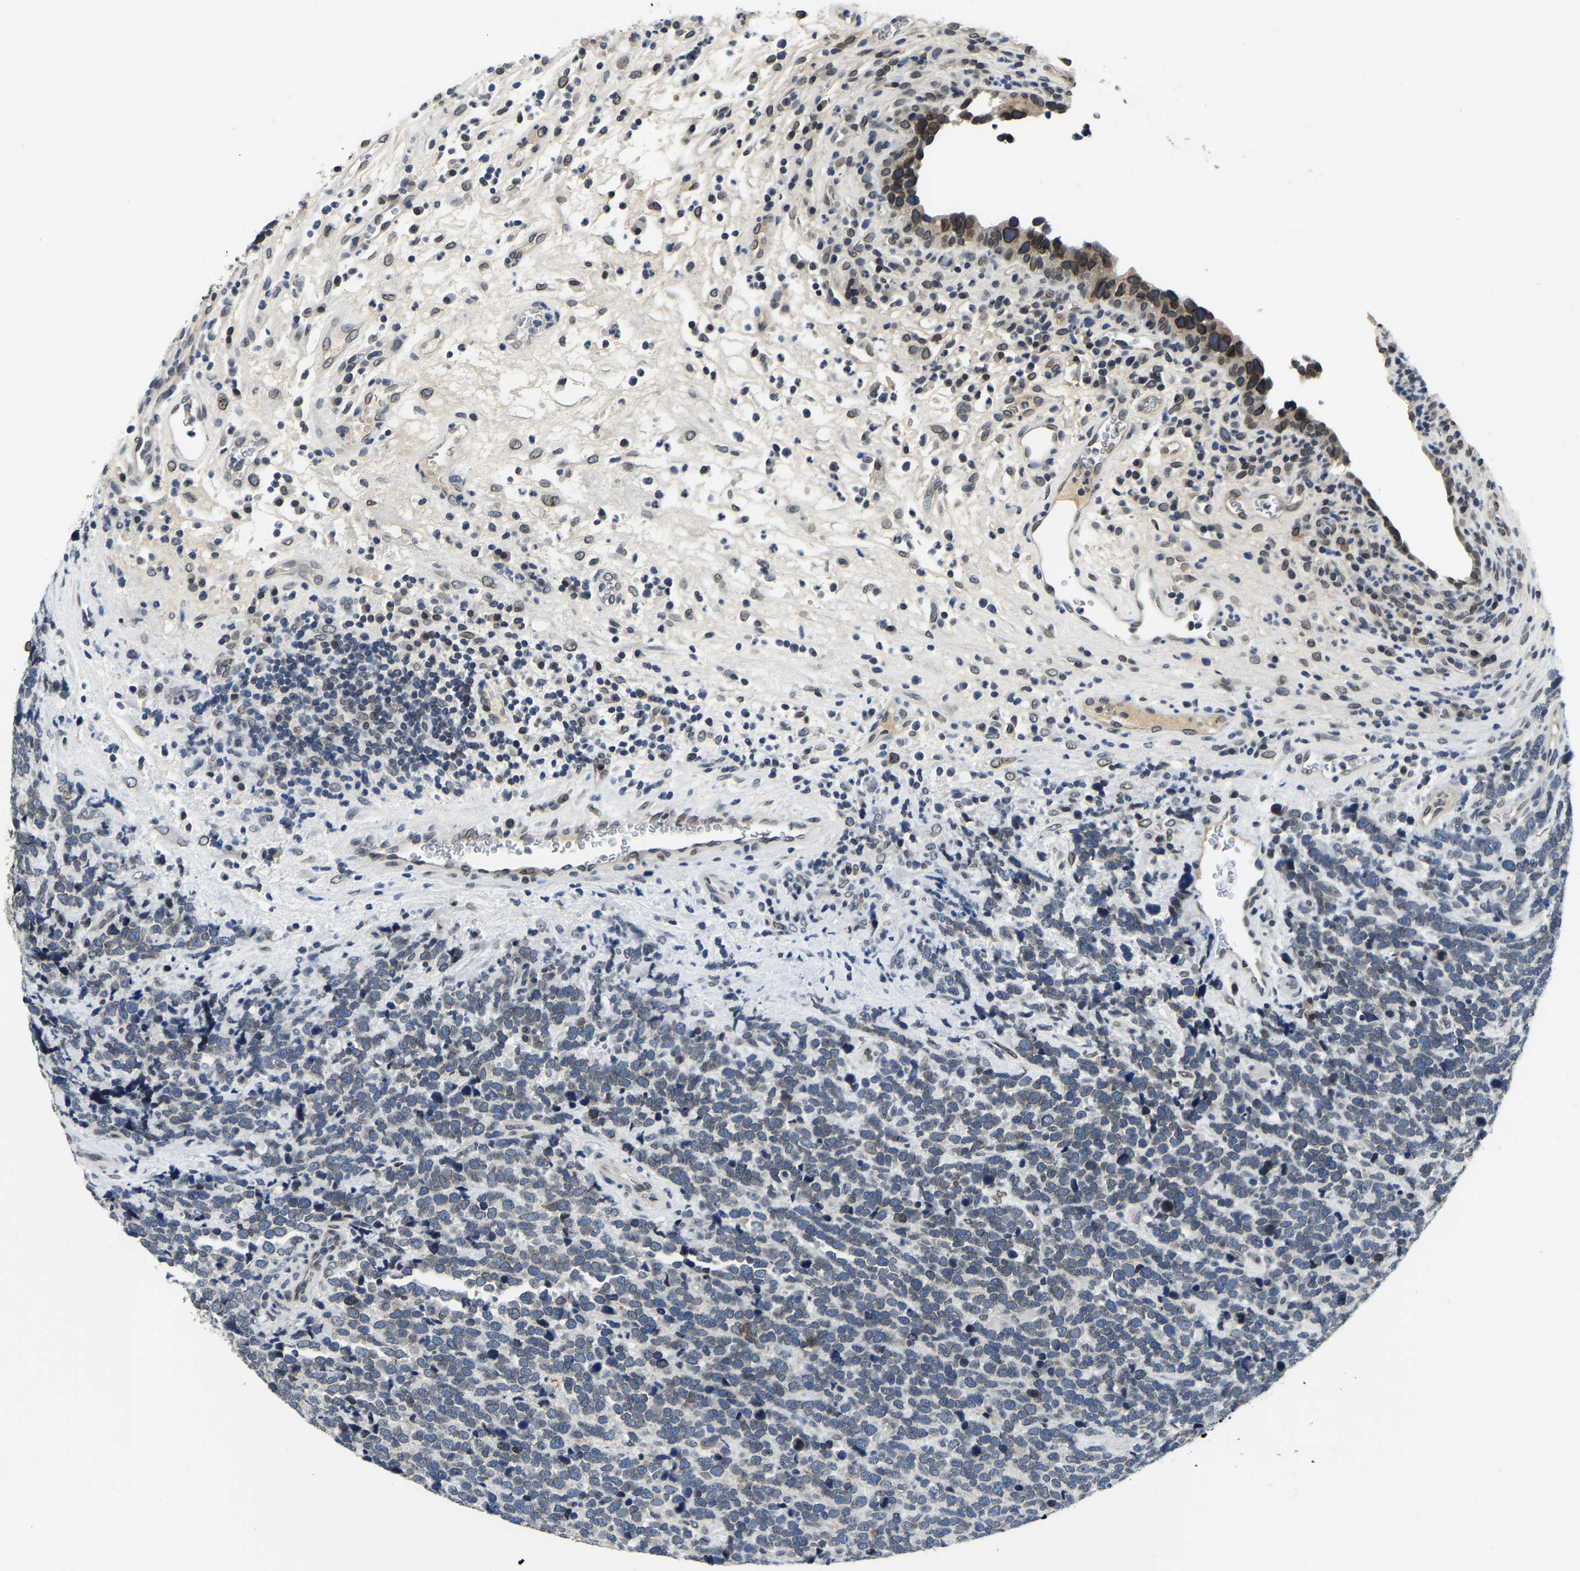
{"staining": {"intensity": "weak", "quantity": ">75%", "location": "cytoplasmic/membranous,nuclear"}, "tissue": "urothelial cancer", "cell_type": "Tumor cells", "image_type": "cancer", "snomed": [{"axis": "morphology", "description": "Urothelial carcinoma, High grade"}, {"axis": "topography", "description": "Urinary bladder"}], "caption": "IHC photomicrograph of high-grade urothelial carcinoma stained for a protein (brown), which exhibits low levels of weak cytoplasmic/membranous and nuclear positivity in approximately >75% of tumor cells.", "gene": "RANBP2", "patient": {"sex": "female", "age": 82}}